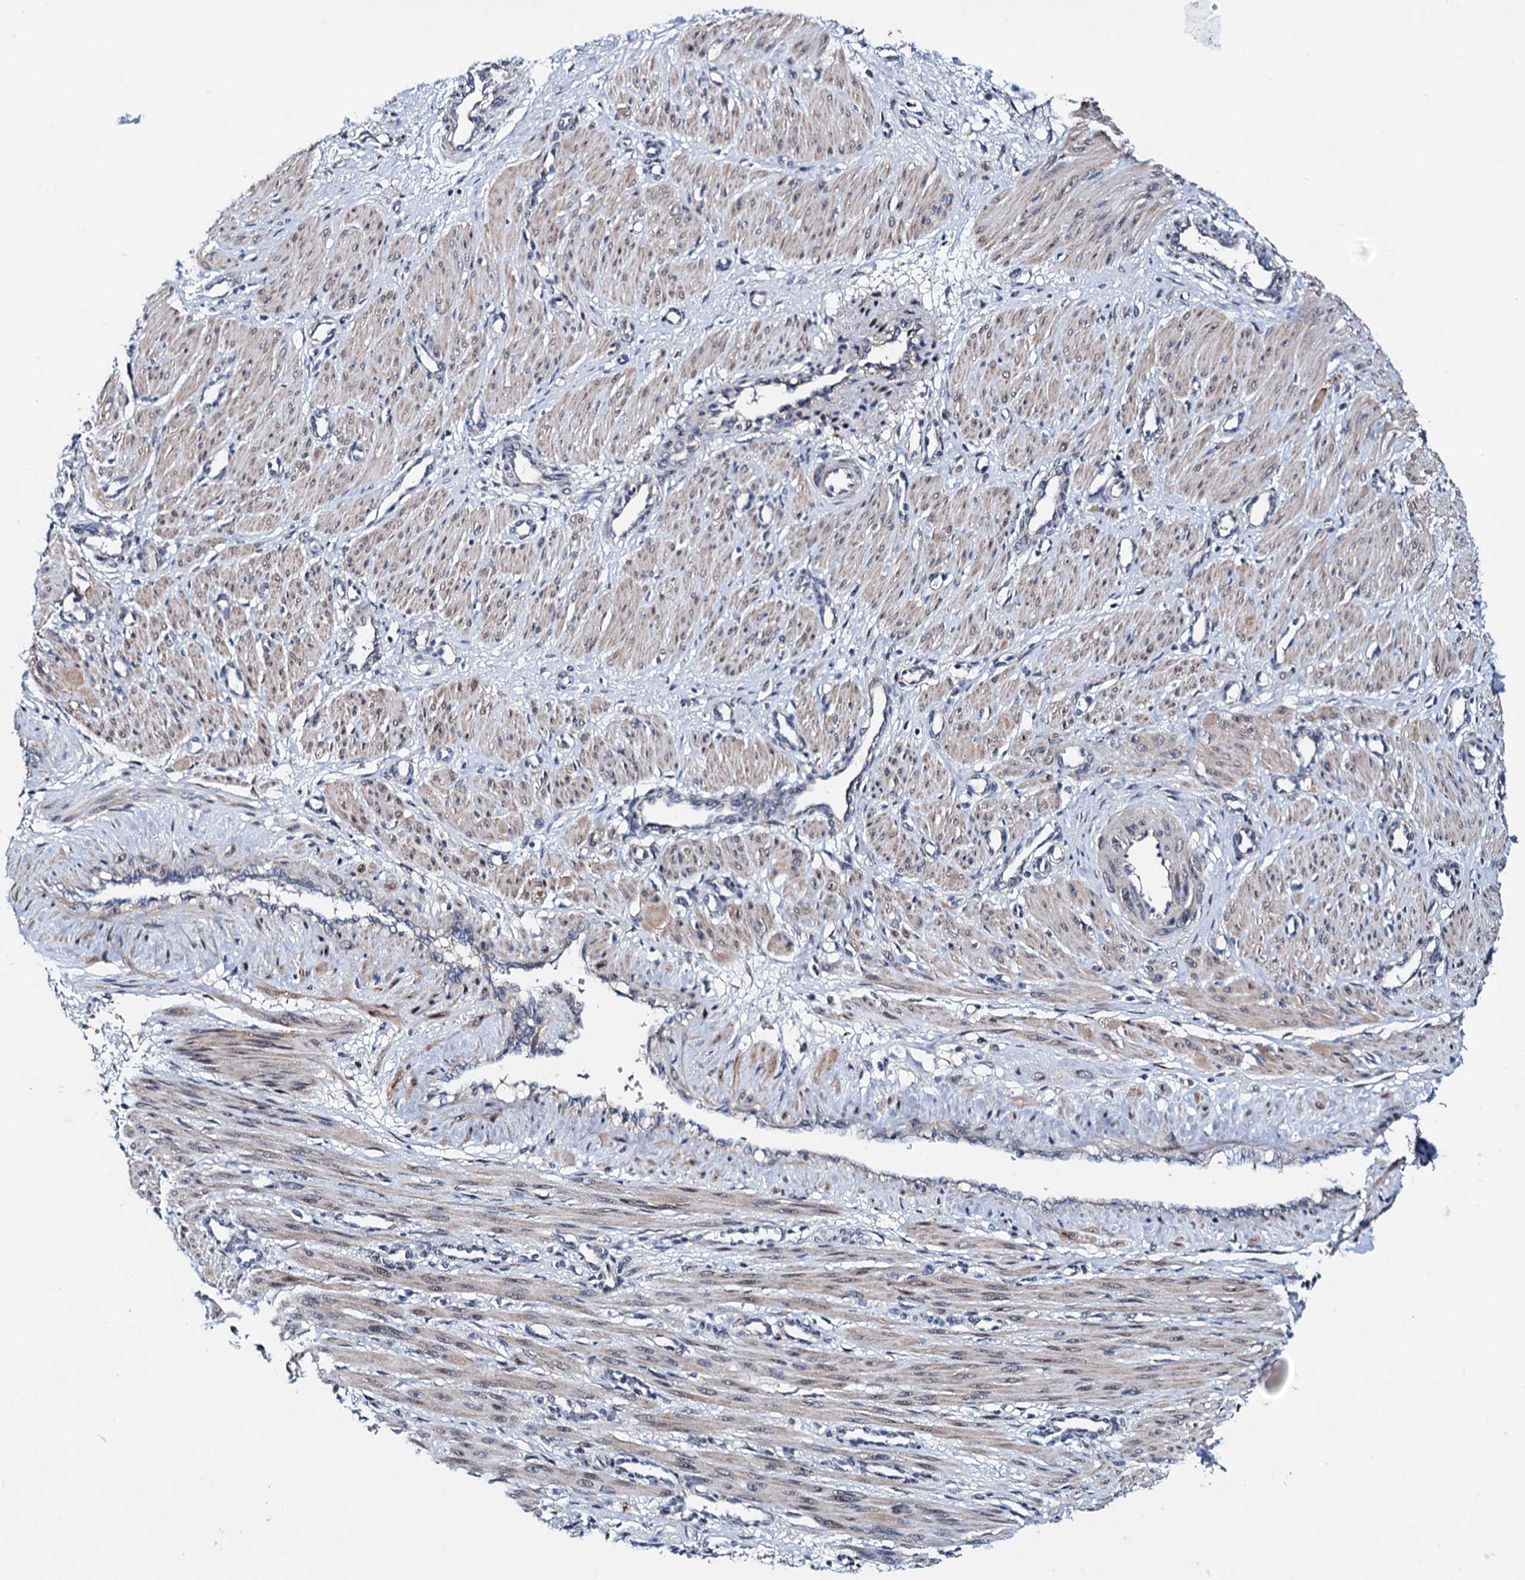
{"staining": {"intensity": "moderate", "quantity": "25%-75%", "location": "cytoplasmic/membranous,nuclear"}, "tissue": "smooth muscle", "cell_type": "Smooth muscle cells", "image_type": "normal", "snomed": [{"axis": "morphology", "description": "Normal tissue, NOS"}, {"axis": "topography", "description": "Endometrium"}], "caption": "Immunohistochemistry histopathology image of normal smooth muscle: human smooth muscle stained using immunohistochemistry displays medium levels of moderate protein expression localized specifically in the cytoplasmic/membranous,nuclear of smooth muscle cells, appearing as a cytoplasmic/membranous,nuclear brown color.", "gene": "COA4", "patient": {"sex": "female", "age": 33}}